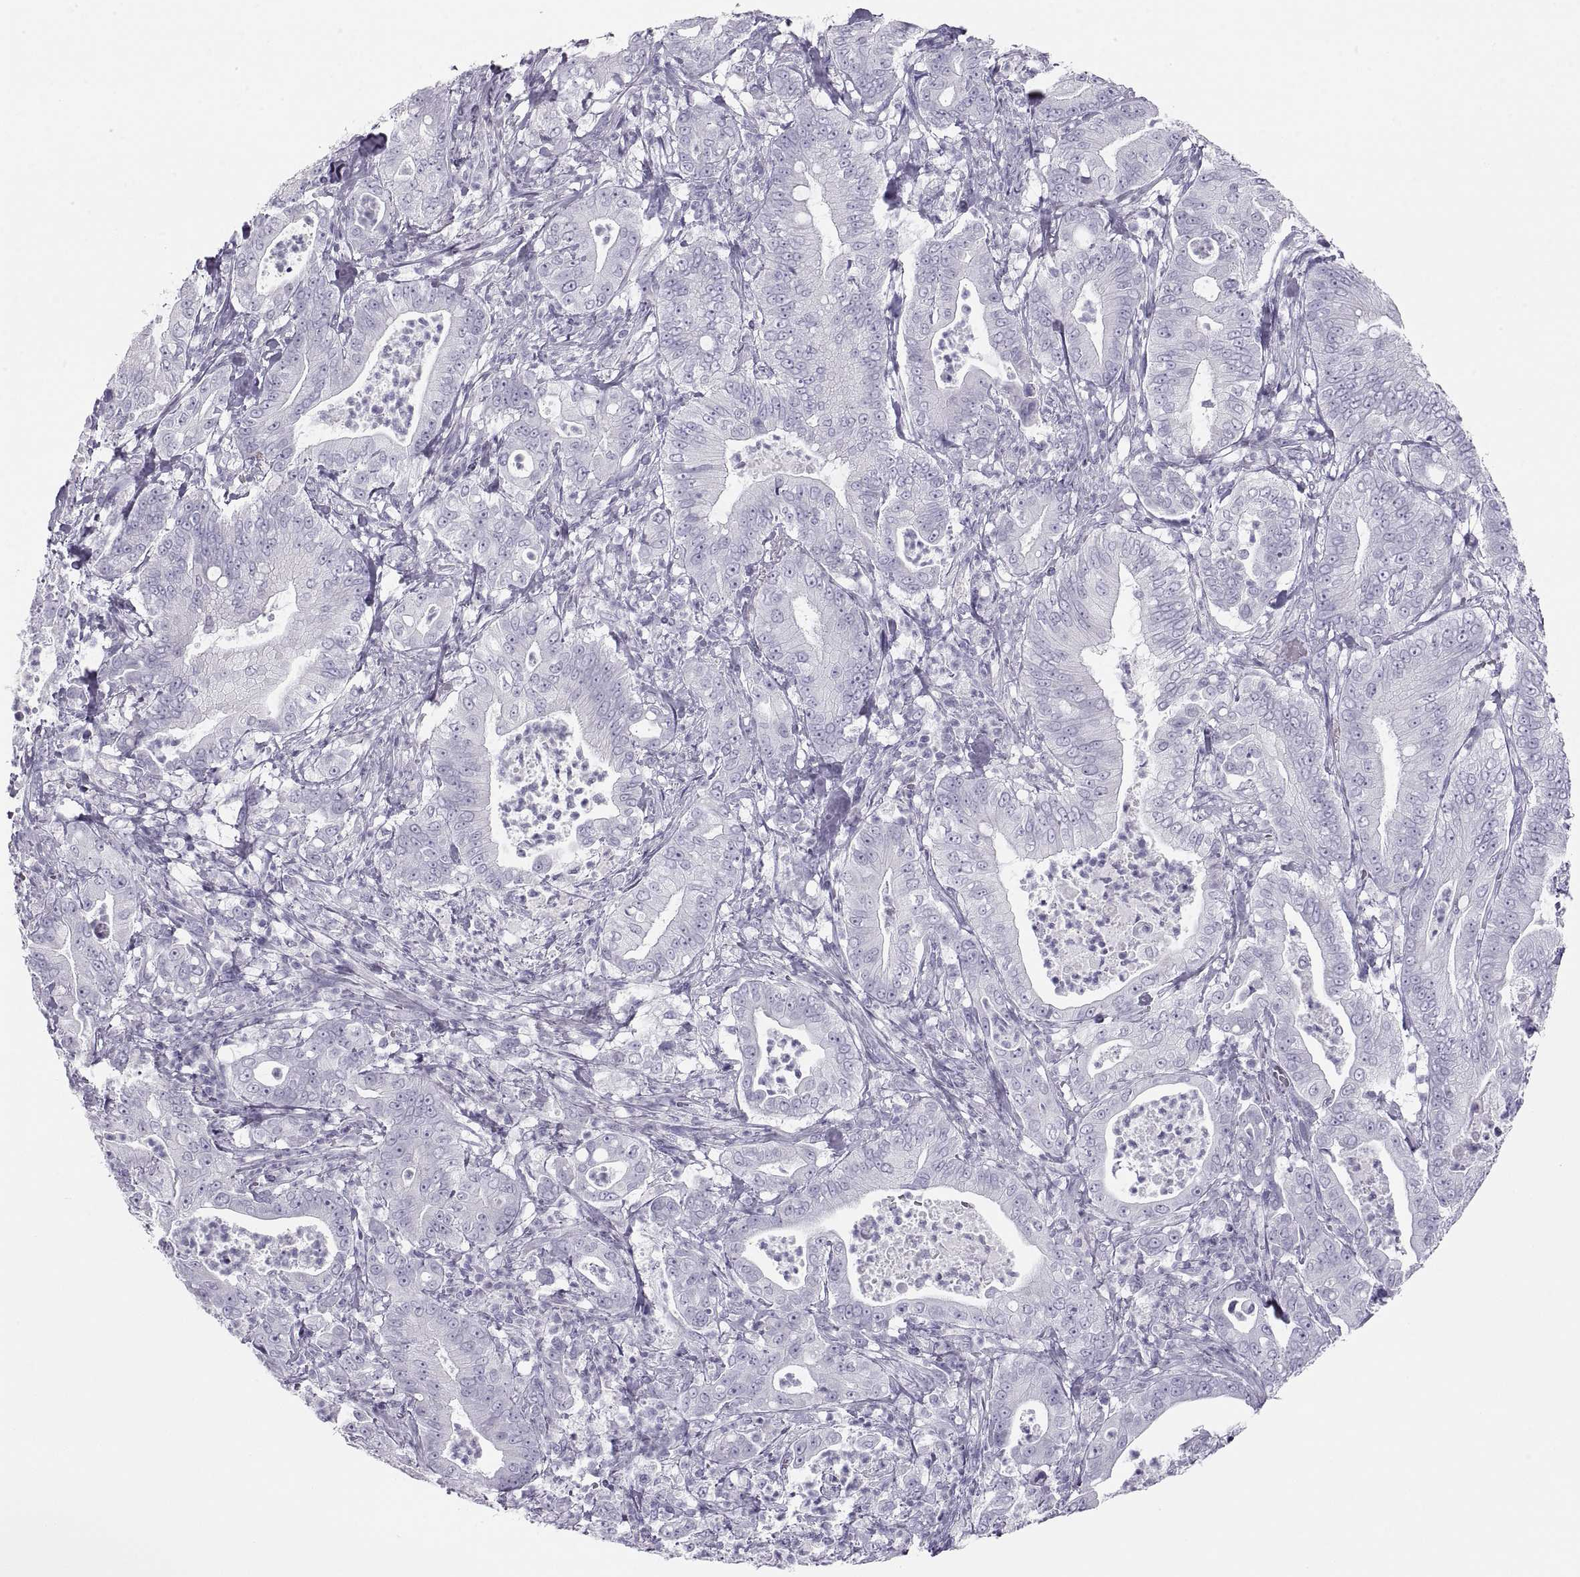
{"staining": {"intensity": "negative", "quantity": "none", "location": "none"}, "tissue": "pancreatic cancer", "cell_type": "Tumor cells", "image_type": "cancer", "snomed": [{"axis": "morphology", "description": "Adenocarcinoma, NOS"}, {"axis": "topography", "description": "Pancreas"}], "caption": "Immunohistochemistry (IHC) histopathology image of human adenocarcinoma (pancreatic) stained for a protein (brown), which exhibits no positivity in tumor cells.", "gene": "SEMG1", "patient": {"sex": "male", "age": 71}}